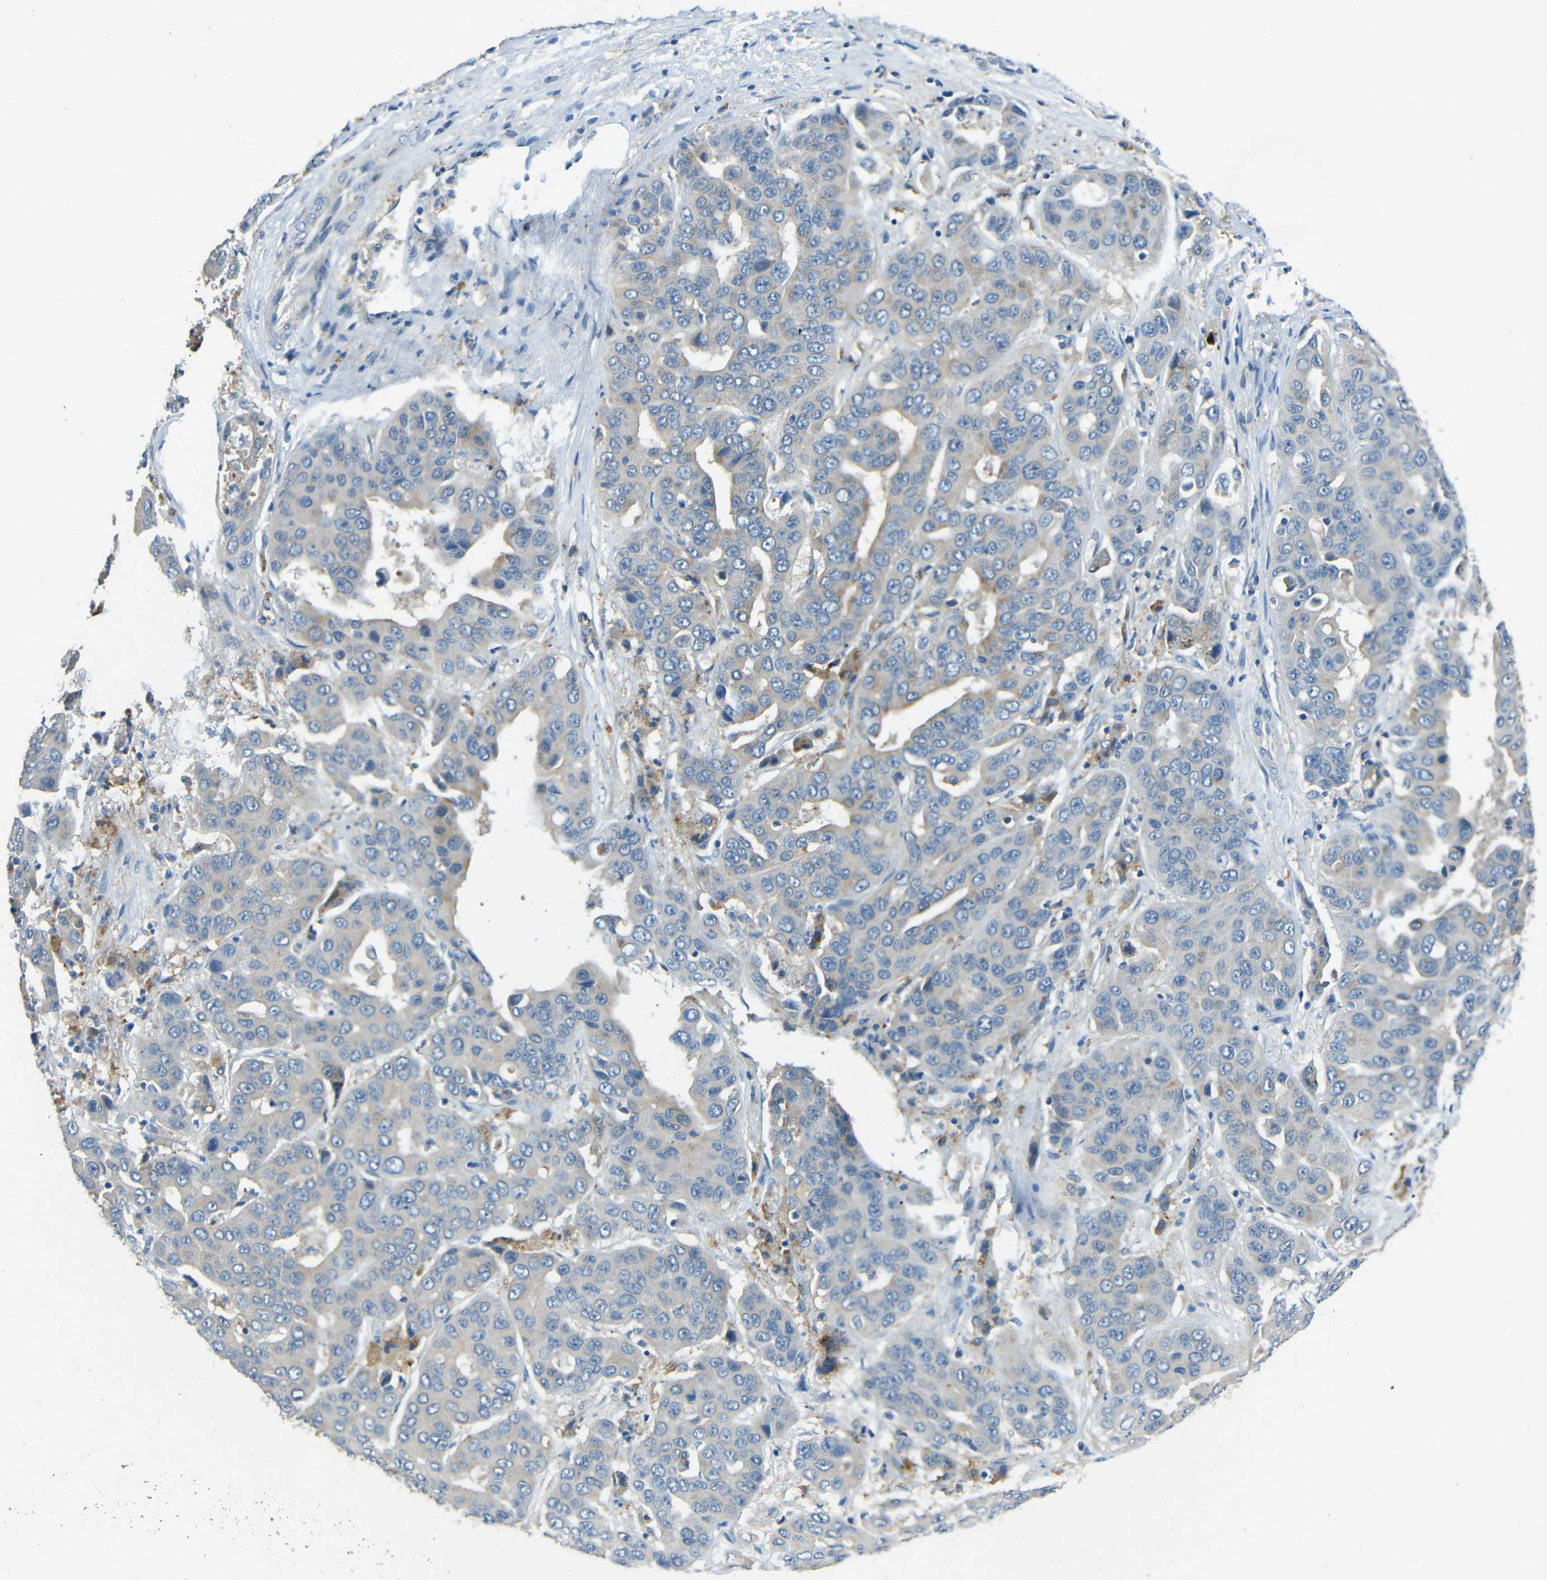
{"staining": {"intensity": "weak", "quantity": "<25%", "location": "cytoplasmic/membranous"}, "tissue": "liver cancer", "cell_type": "Tumor cells", "image_type": "cancer", "snomed": [{"axis": "morphology", "description": "Cholangiocarcinoma"}, {"axis": "topography", "description": "Liver"}], "caption": "Immunohistochemistry micrograph of liver cancer (cholangiocarcinoma) stained for a protein (brown), which reveals no positivity in tumor cells.", "gene": "CYP26B1", "patient": {"sex": "female", "age": 52}}